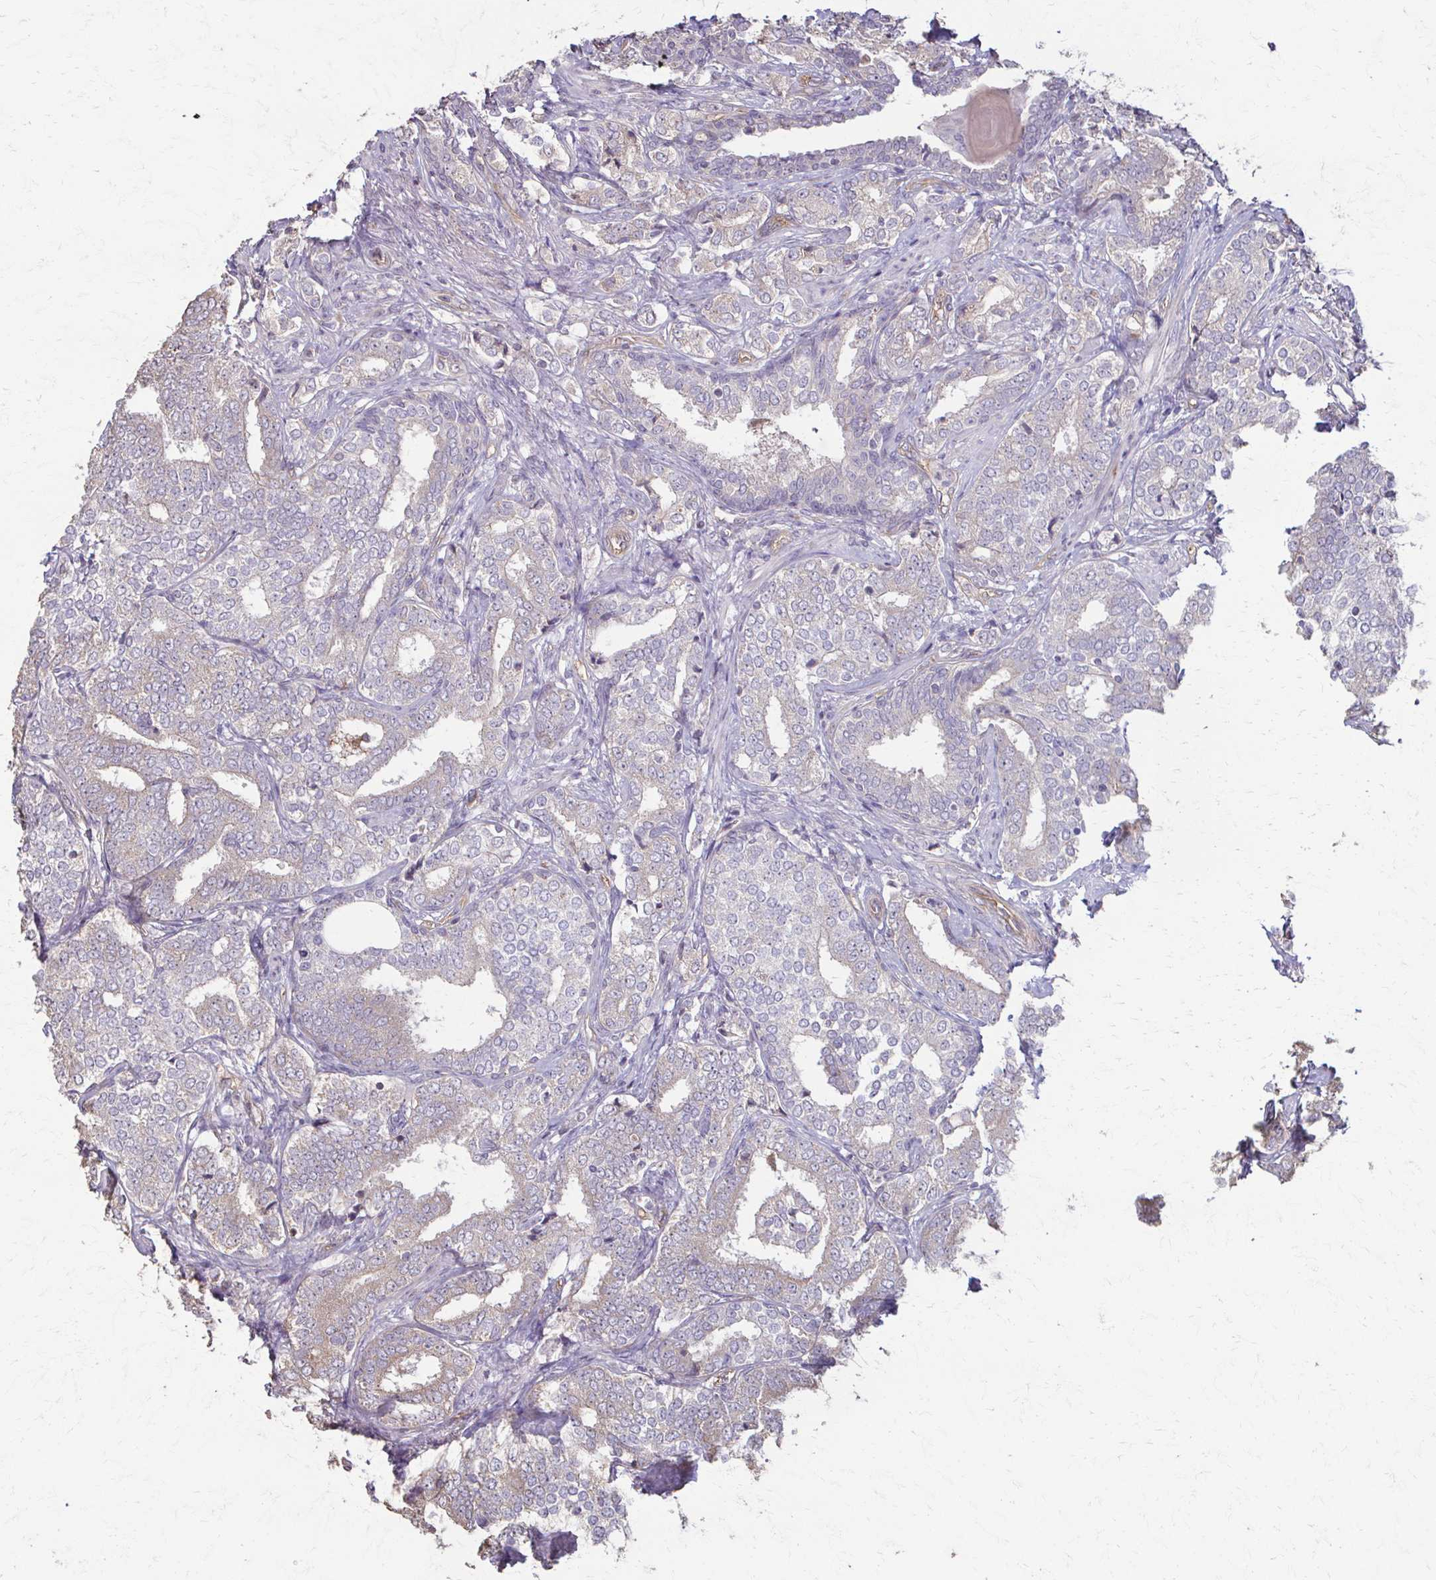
{"staining": {"intensity": "weak", "quantity": "<25%", "location": "cytoplasmic/membranous"}, "tissue": "prostate cancer", "cell_type": "Tumor cells", "image_type": "cancer", "snomed": [{"axis": "morphology", "description": "Adenocarcinoma, High grade"}, {"axis": "topography", "description": "Prostate"}], "caption": "Prostate cancer (adenocarcinoma (high-grade)) stained for a protein using immunohistochemistry reveals no staining tumor cells.", "gene": "IL18BP", "patient": {"sex": "male", "age": 72}}